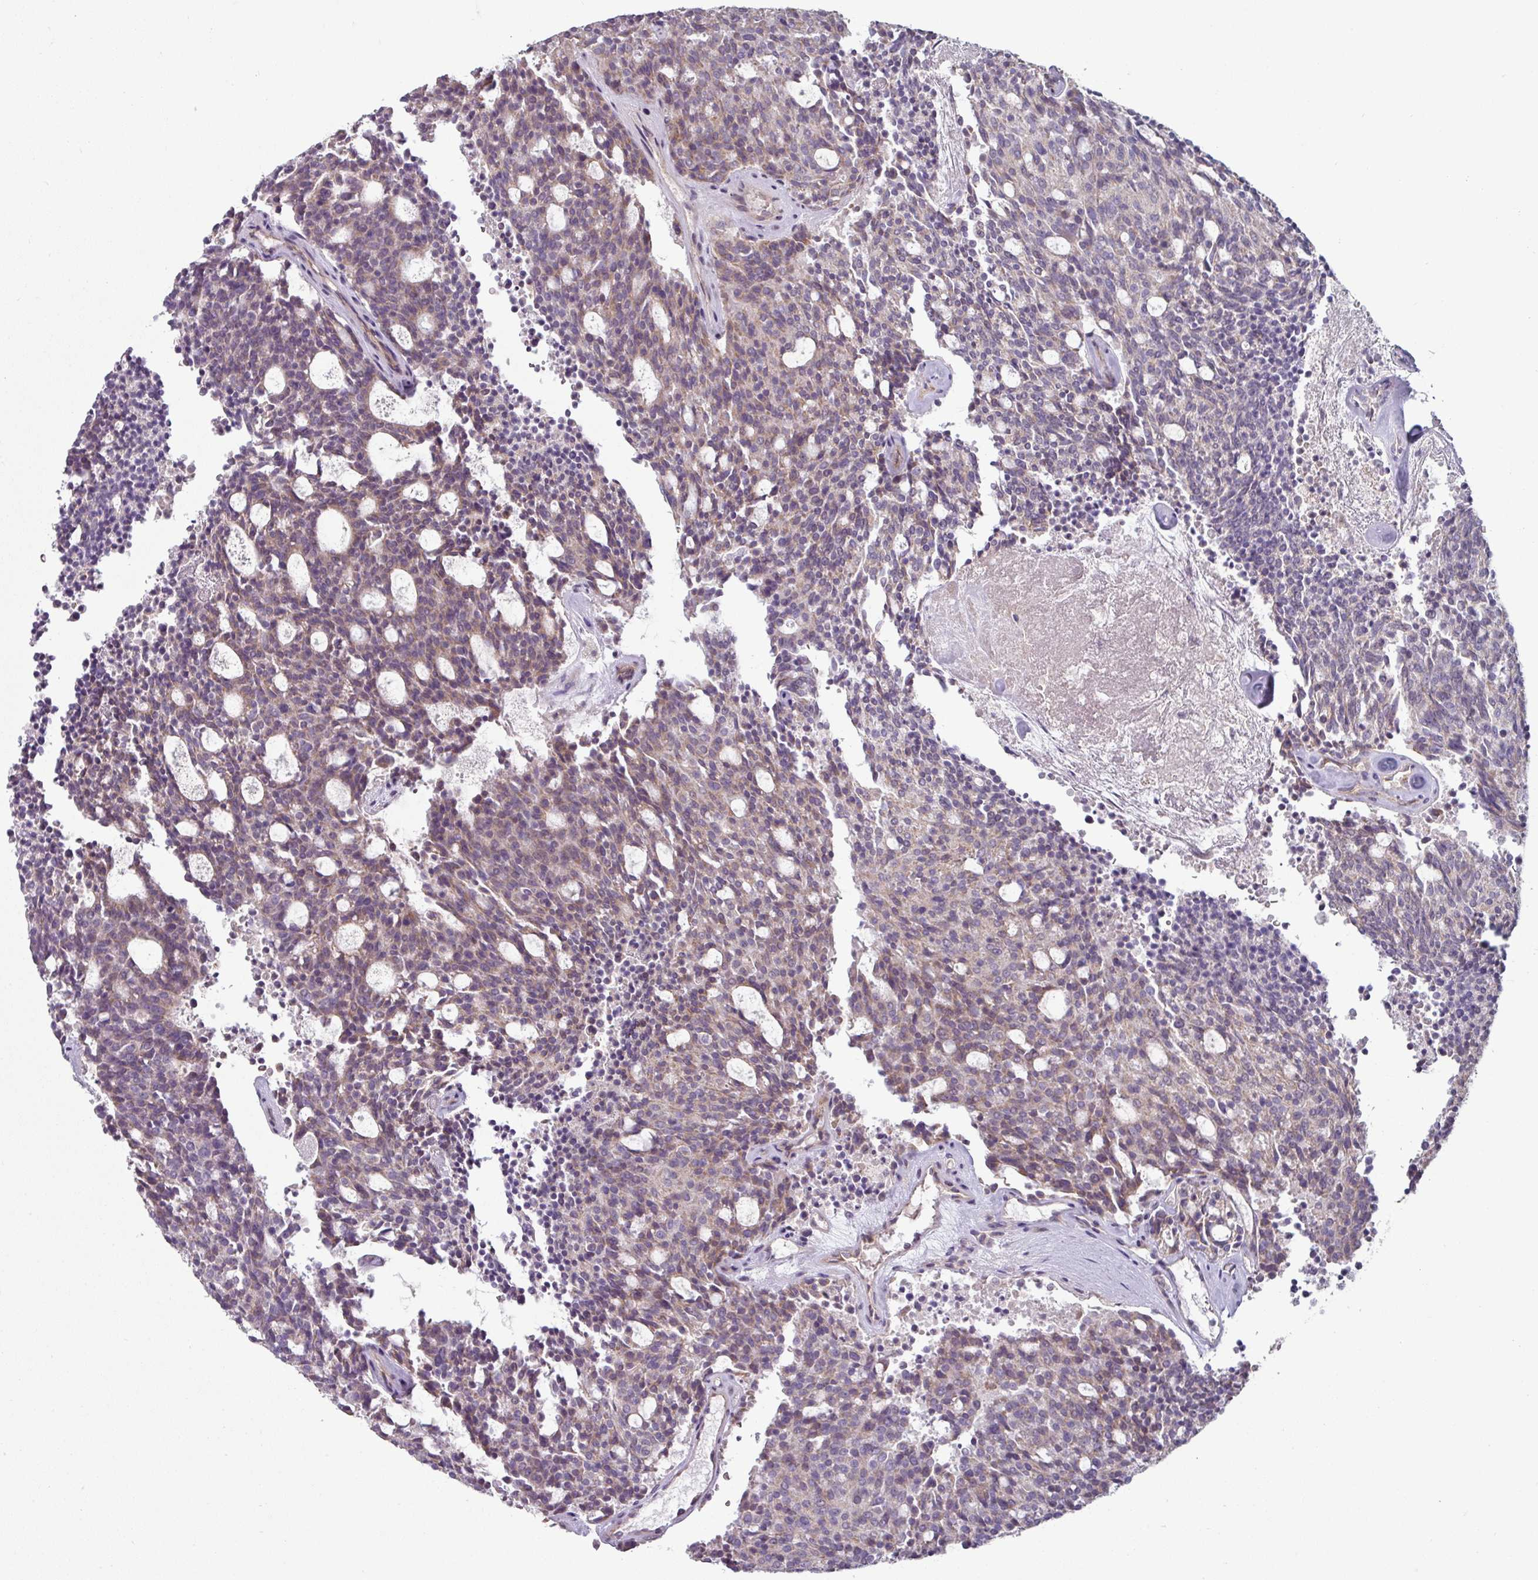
{"staining": {"intensity": "weak", "quantity": "25%-75%", "location": "cytoplasmic/membranous"}, "tissue": "carcinoid", "cell_type": "Tumor cells", "image_type": "cancer", "snomed": [{"axis": "morphology", "description": "Carcinoid, malignant, NOS"}, {"axis": "topography", "description": "Pancreas"}], "caption": "DAB immunohistochemical staining of human carcinoid demonstrates weak cytoplasmic/membranous protein expression in approximately 25%-75% of tumor cells. (Stains: DAB in brown, nuclei in blue, Microscopy: brightfield microscopy at high magnification).", "gene": "MTMR14", "patient": {"sex": "female", "age": 54}}